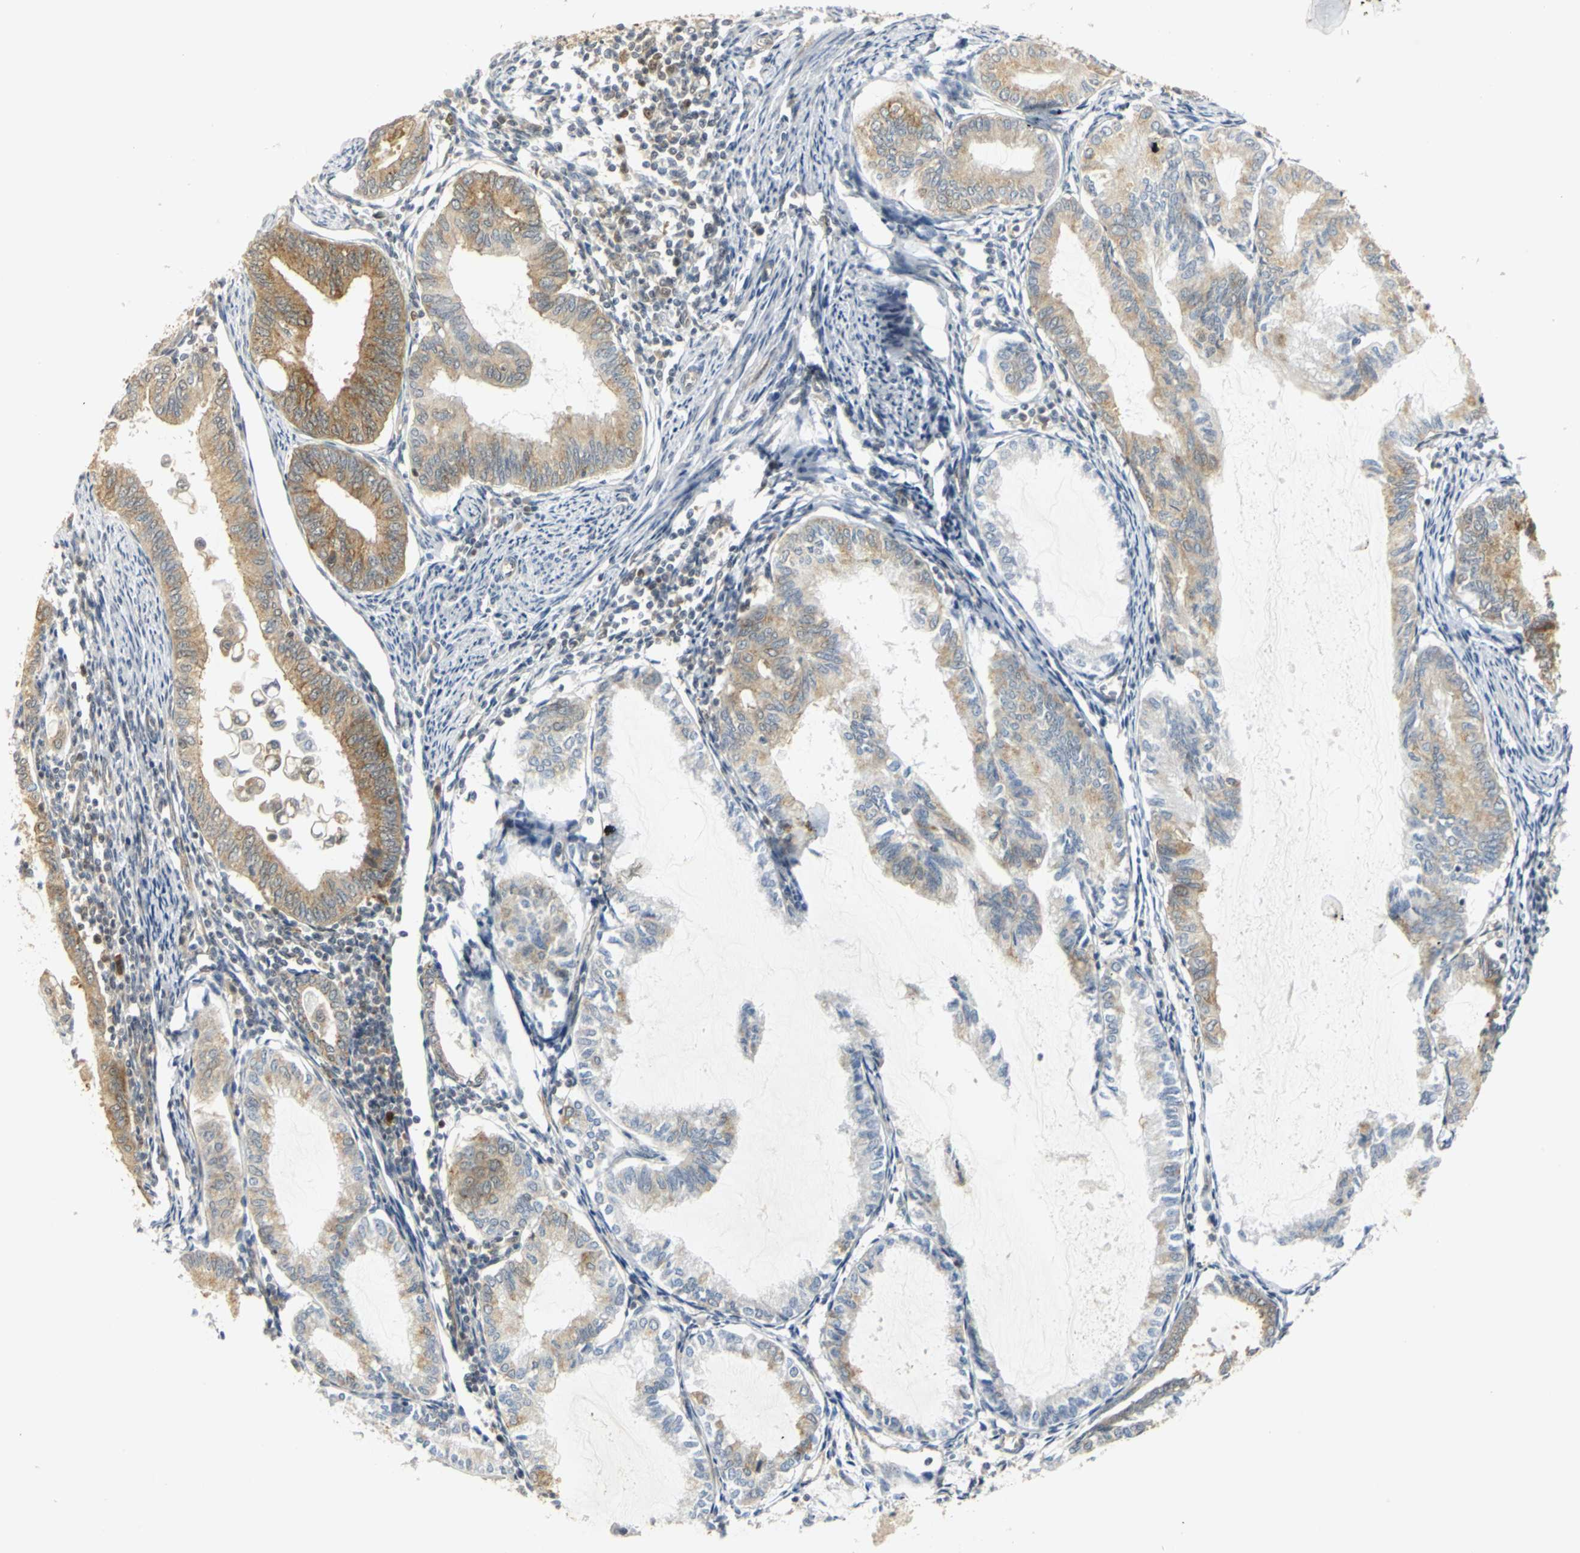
{"staining": {"intensity": "moderate", "quantity": "25%-75%", "location": "cytoplasmic/membranous"}, "tissue": "endometrial cancer", "cell_type": "Tumor cells", "image_type": "cancer", "snomed": [{"axis": "morphology", "description": "Adenocarcinoma, NOS"}, {"axis": "topography", "description": "Endometrium"}], "caption": "Moderate cytoplasmic/membranous protein positivity is appreciated in about 25%-75% of tumor cells in adenocarcinoma (endometrial).", "gene": "DDX5", "patient": {"sex": "female", "age": 86}}